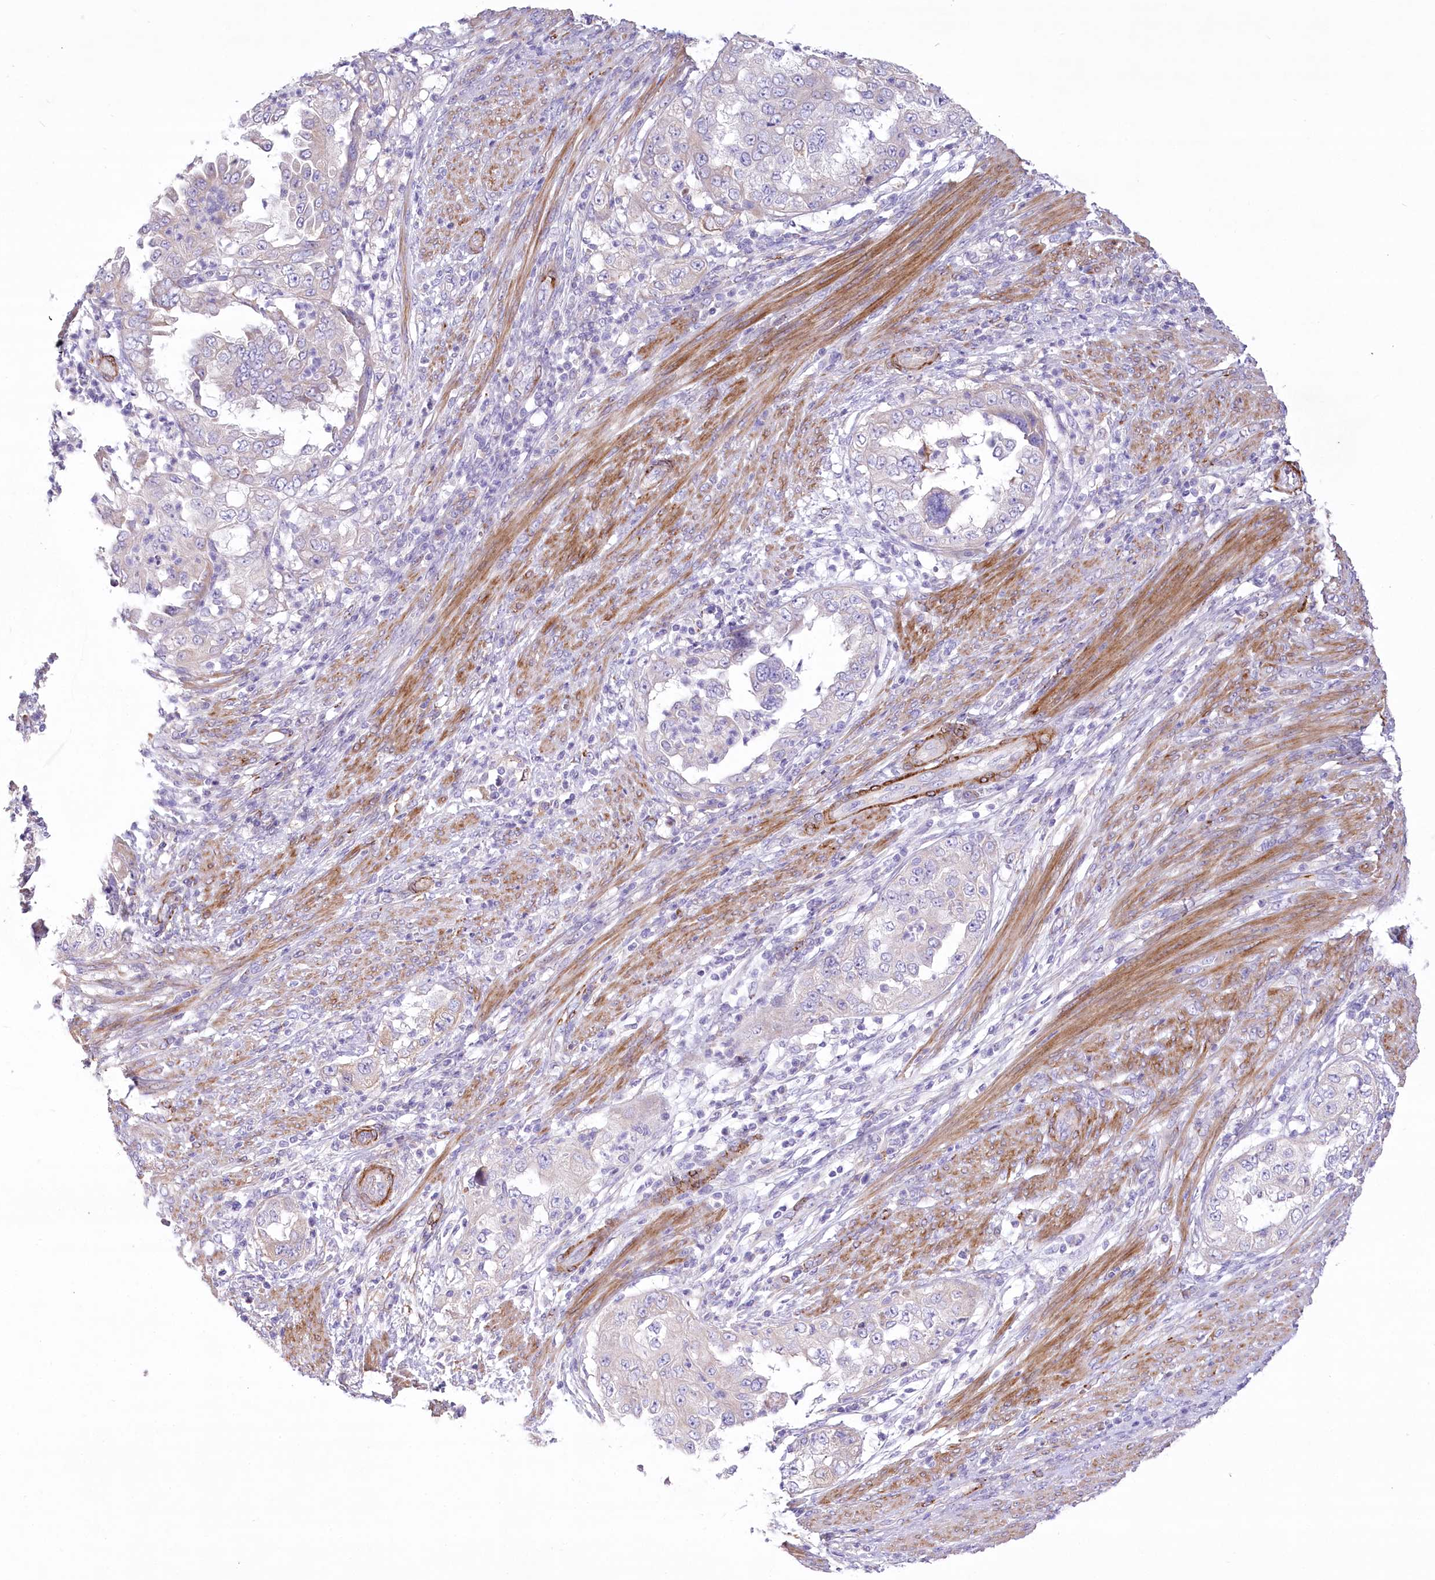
{"staining": {"intensity": "negative", "quantity": "none", "location": "none"}, "tissue": "endometrial cancer", "cell_type": "Tumor cells", "image_type": "cancer", "snomed": [{"axis": "morphology", "description": "Adenocarcinoma, NOS"}, {"axis": "topography", "description": "Endometrium"}], "caption": "A high-resolution micrograph shows immunohistochemistry staining of adenocarcinoma (endometrial), which reveals no significant positivity in tumor cells.", "gene": "ANGPTL3", "patient": {"sex": "female", "age": 85}}